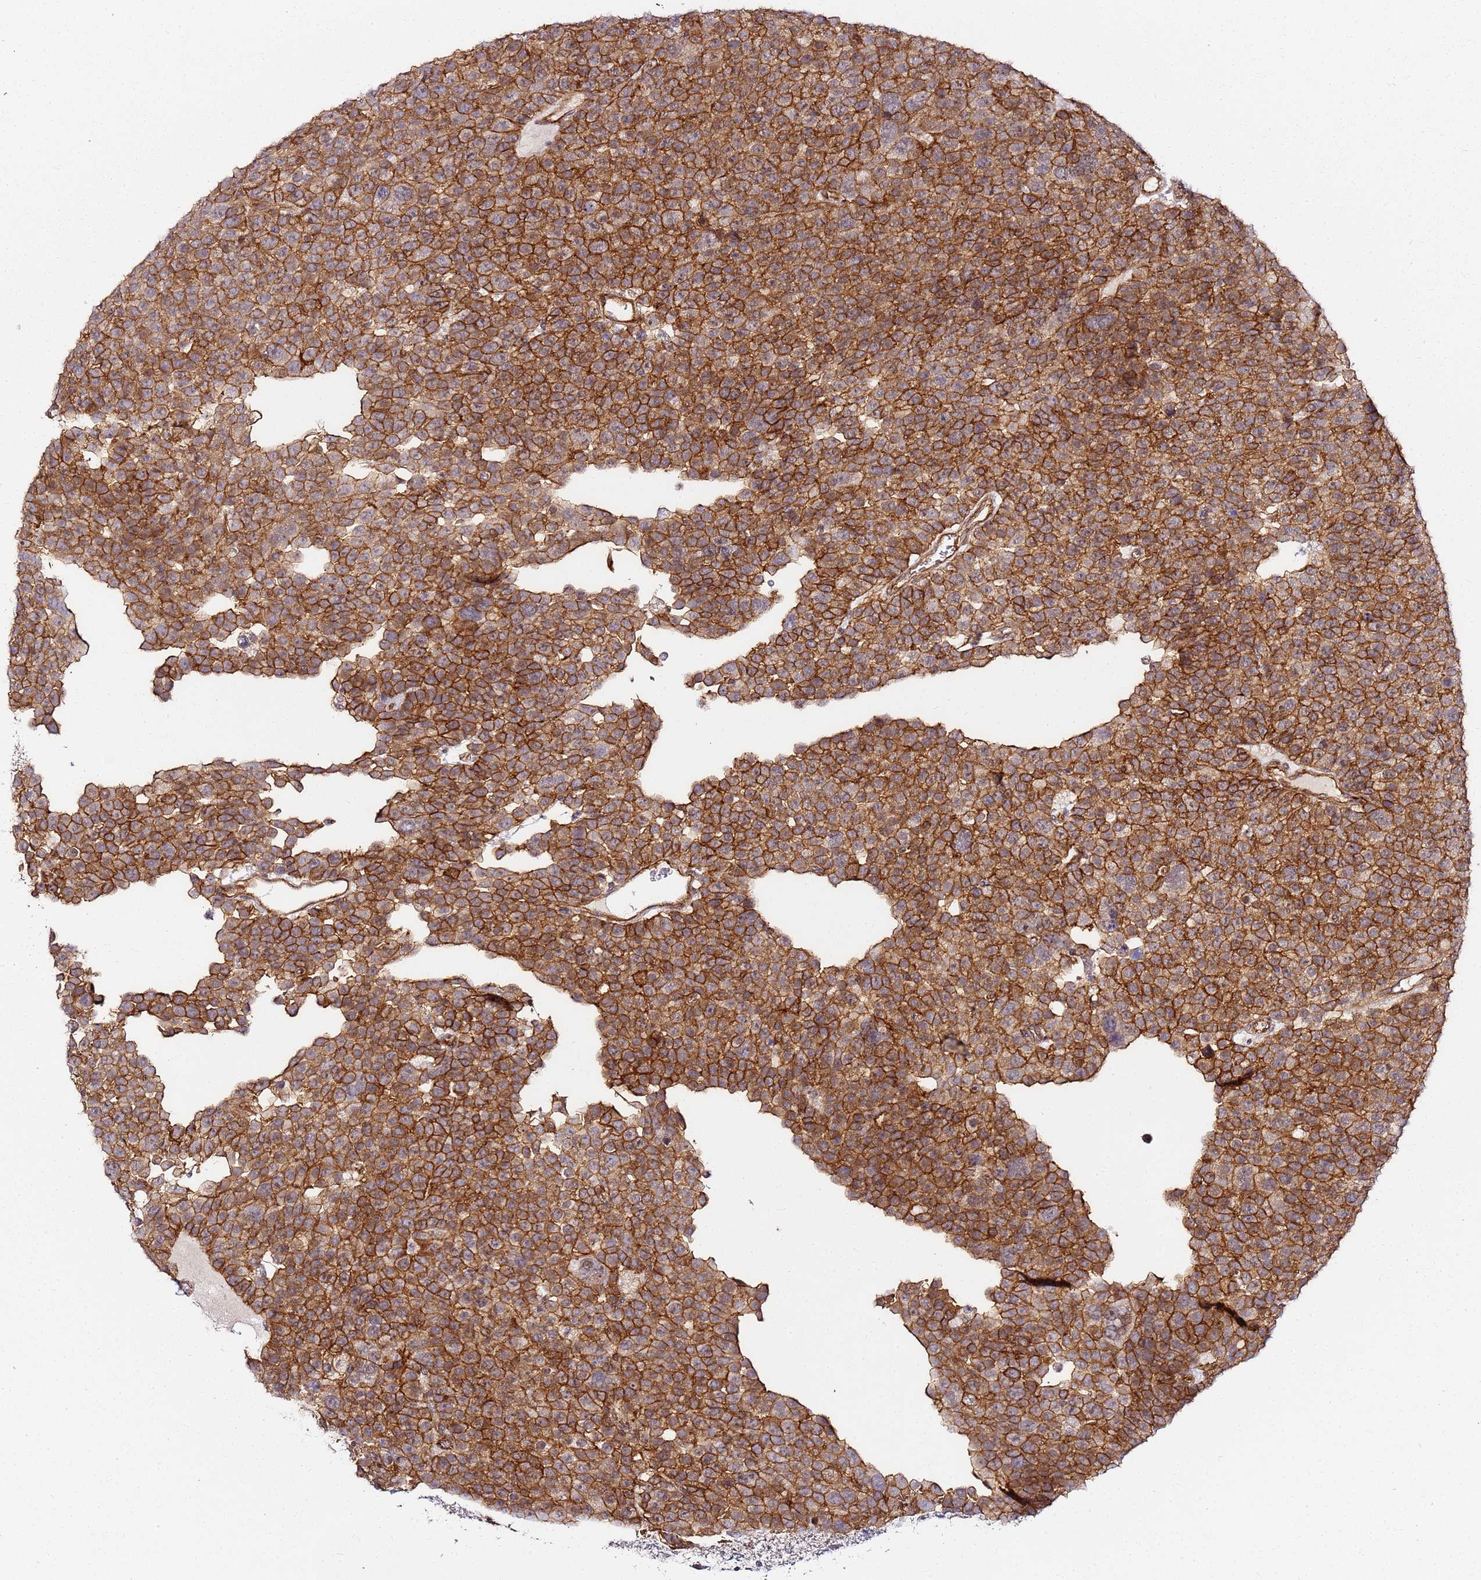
{"staining": {"intensity": "strong", "quantity": ">75%", "location": "cytoplasmic/membranous"}, "tissue": "testis cancer", "cell_type": "Tumor cells", "image_type": "cancer", "snomed": [{"axis": "morphology", "description": "Seminoma, NOS"}, {"axis": "topography", "description": "Testis"}], "caption": "Tumor cells exhibit high levels of strong cytoplasmic/membranous staining in approximately >75% of cells in testis seminoma.", "gene": "CCNYL1", "patient": {"sex": "male", "age": 71}}